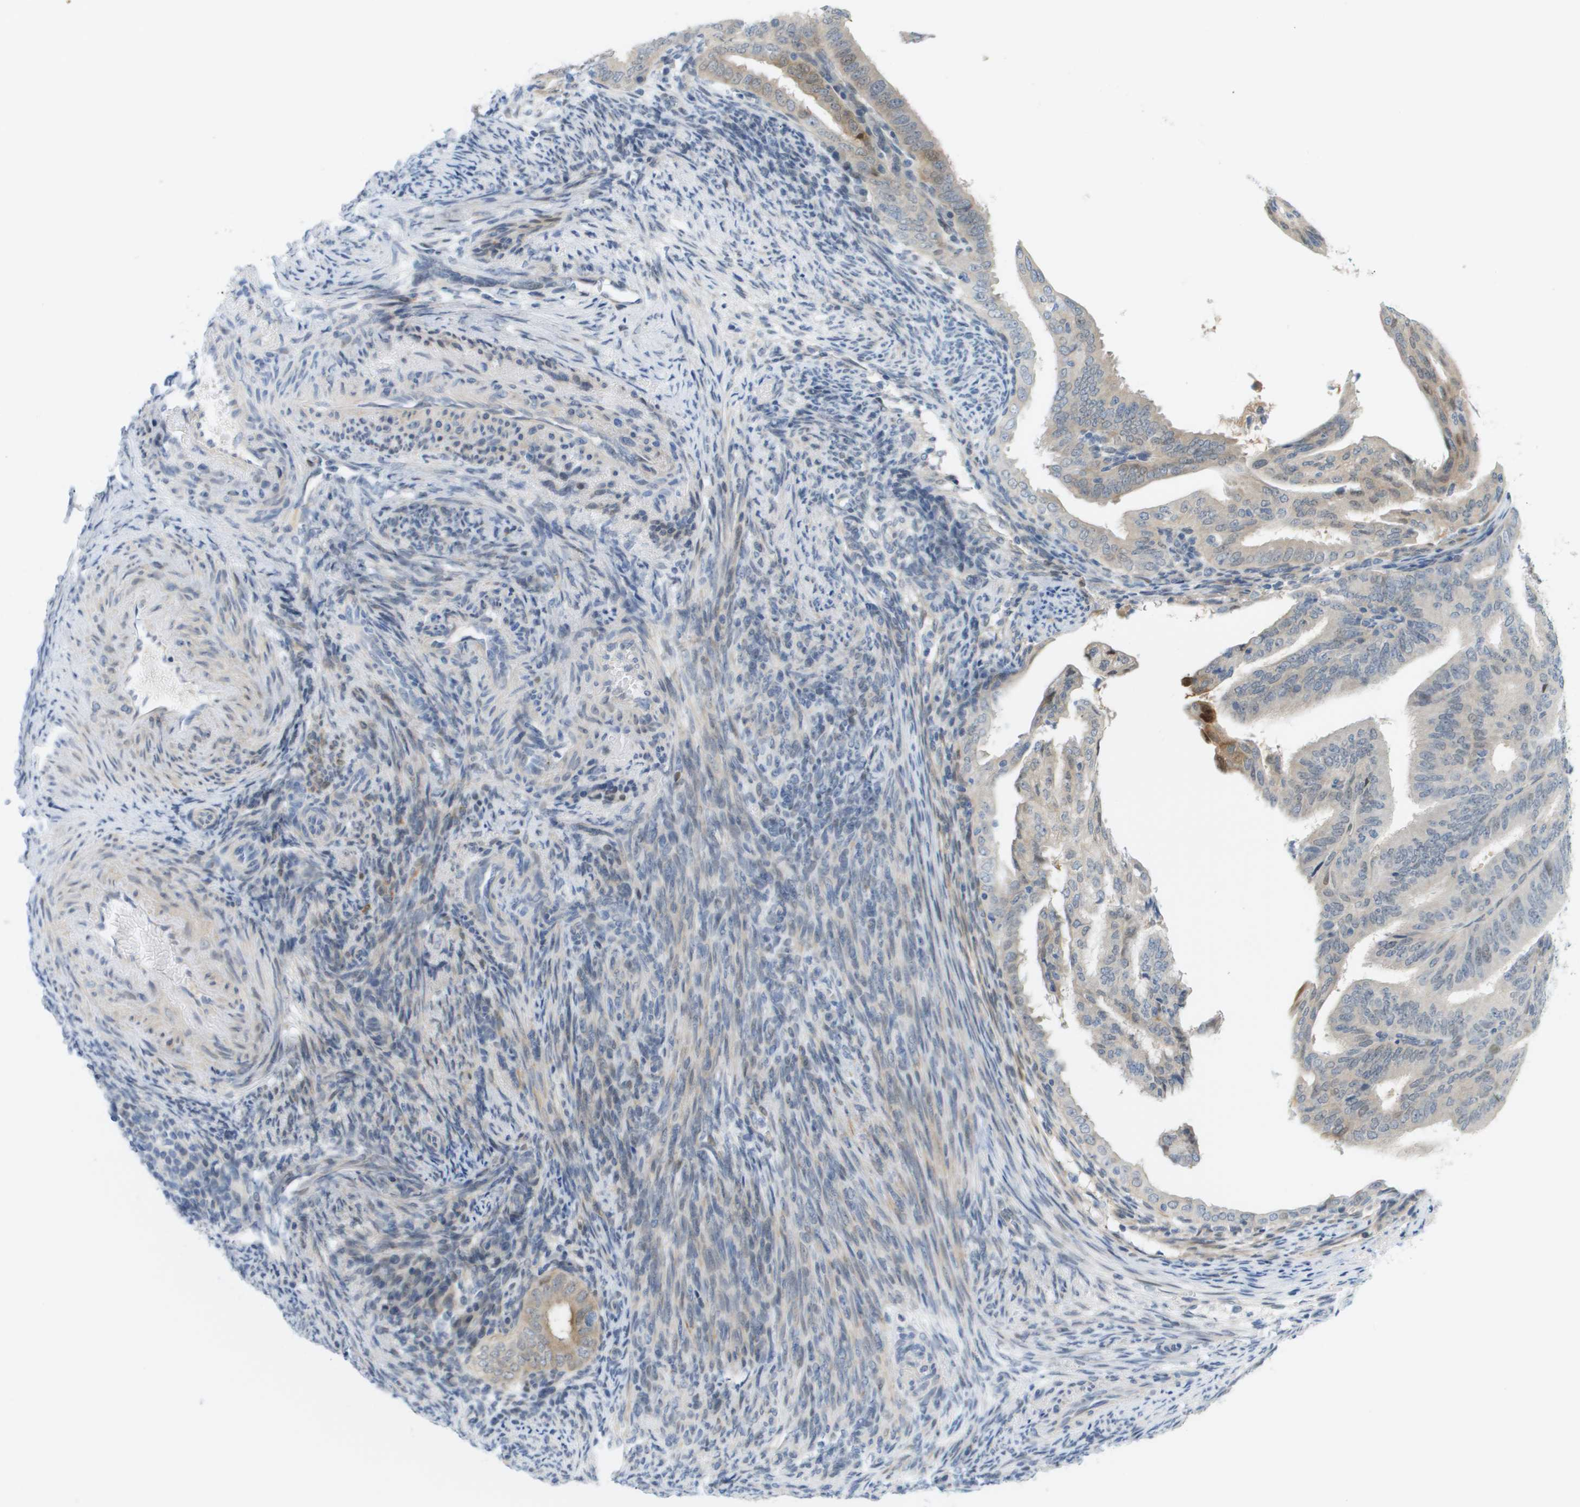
{"staining": {"intensity": "weak", "quantity": "25%-75%", "location": "cytoplasmic/membranous"}, "tissue": "endometrial cancer", "cell_type": "Tumor cells", "image_type": "cancer", "snomed": [{"axis": "morphology", "description": "Adenocarcinoma, NOS"}, {"axis": "topography", "description": "Endometrium"}], "caption": "A low amount of weak cytoplasmic/membranous positivity is seen in about 25%-75% of tumor cells in endometrial cancer (adenocarcinoma) tissue. Nuclei are stained in blue.", "gene": "CUL9", "patient": {"sex": "female", "age": 58}}